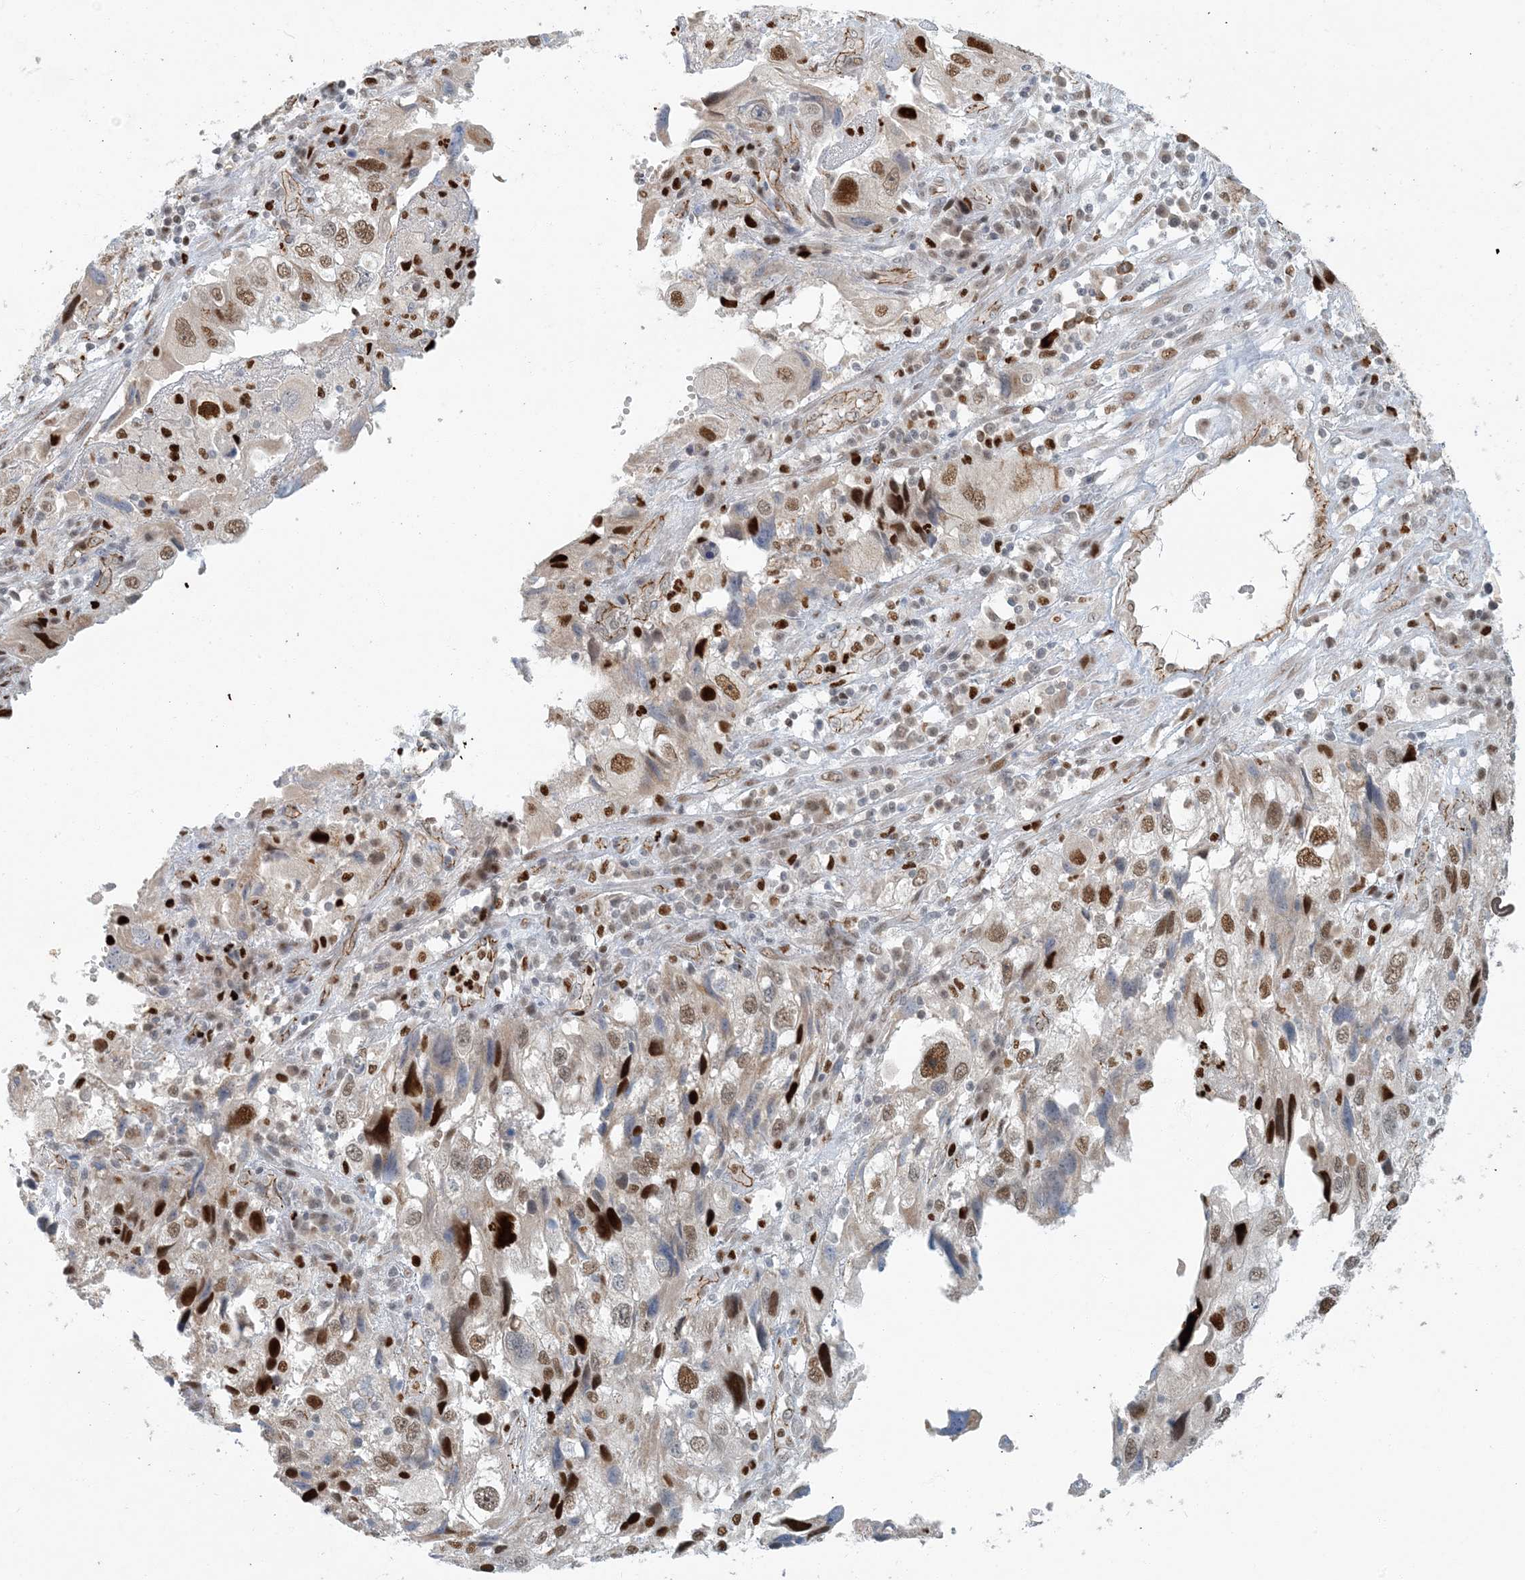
{"staining": {"intensity": "moderate", "quantity": "25%-75%", "location": "nuclear"}, "tissue": "endometrial cancer", "cell_type": "Tumor cells", "image_type": "cancer", "snomed": [{"axis": "morphology", "description": "Adenocarcinoma, NOS"}, {"axis": "topography", "description": "Endometrium"}], "caption": "Endometrial adenocarcinoma stained for a protein demonstrates moderate nuclear positivity in tumor cells. (Brightfield microscopy of DAB IHC at high magnification).", "gene": "AK9", "patient": {"sex": "female", "age": 49}}